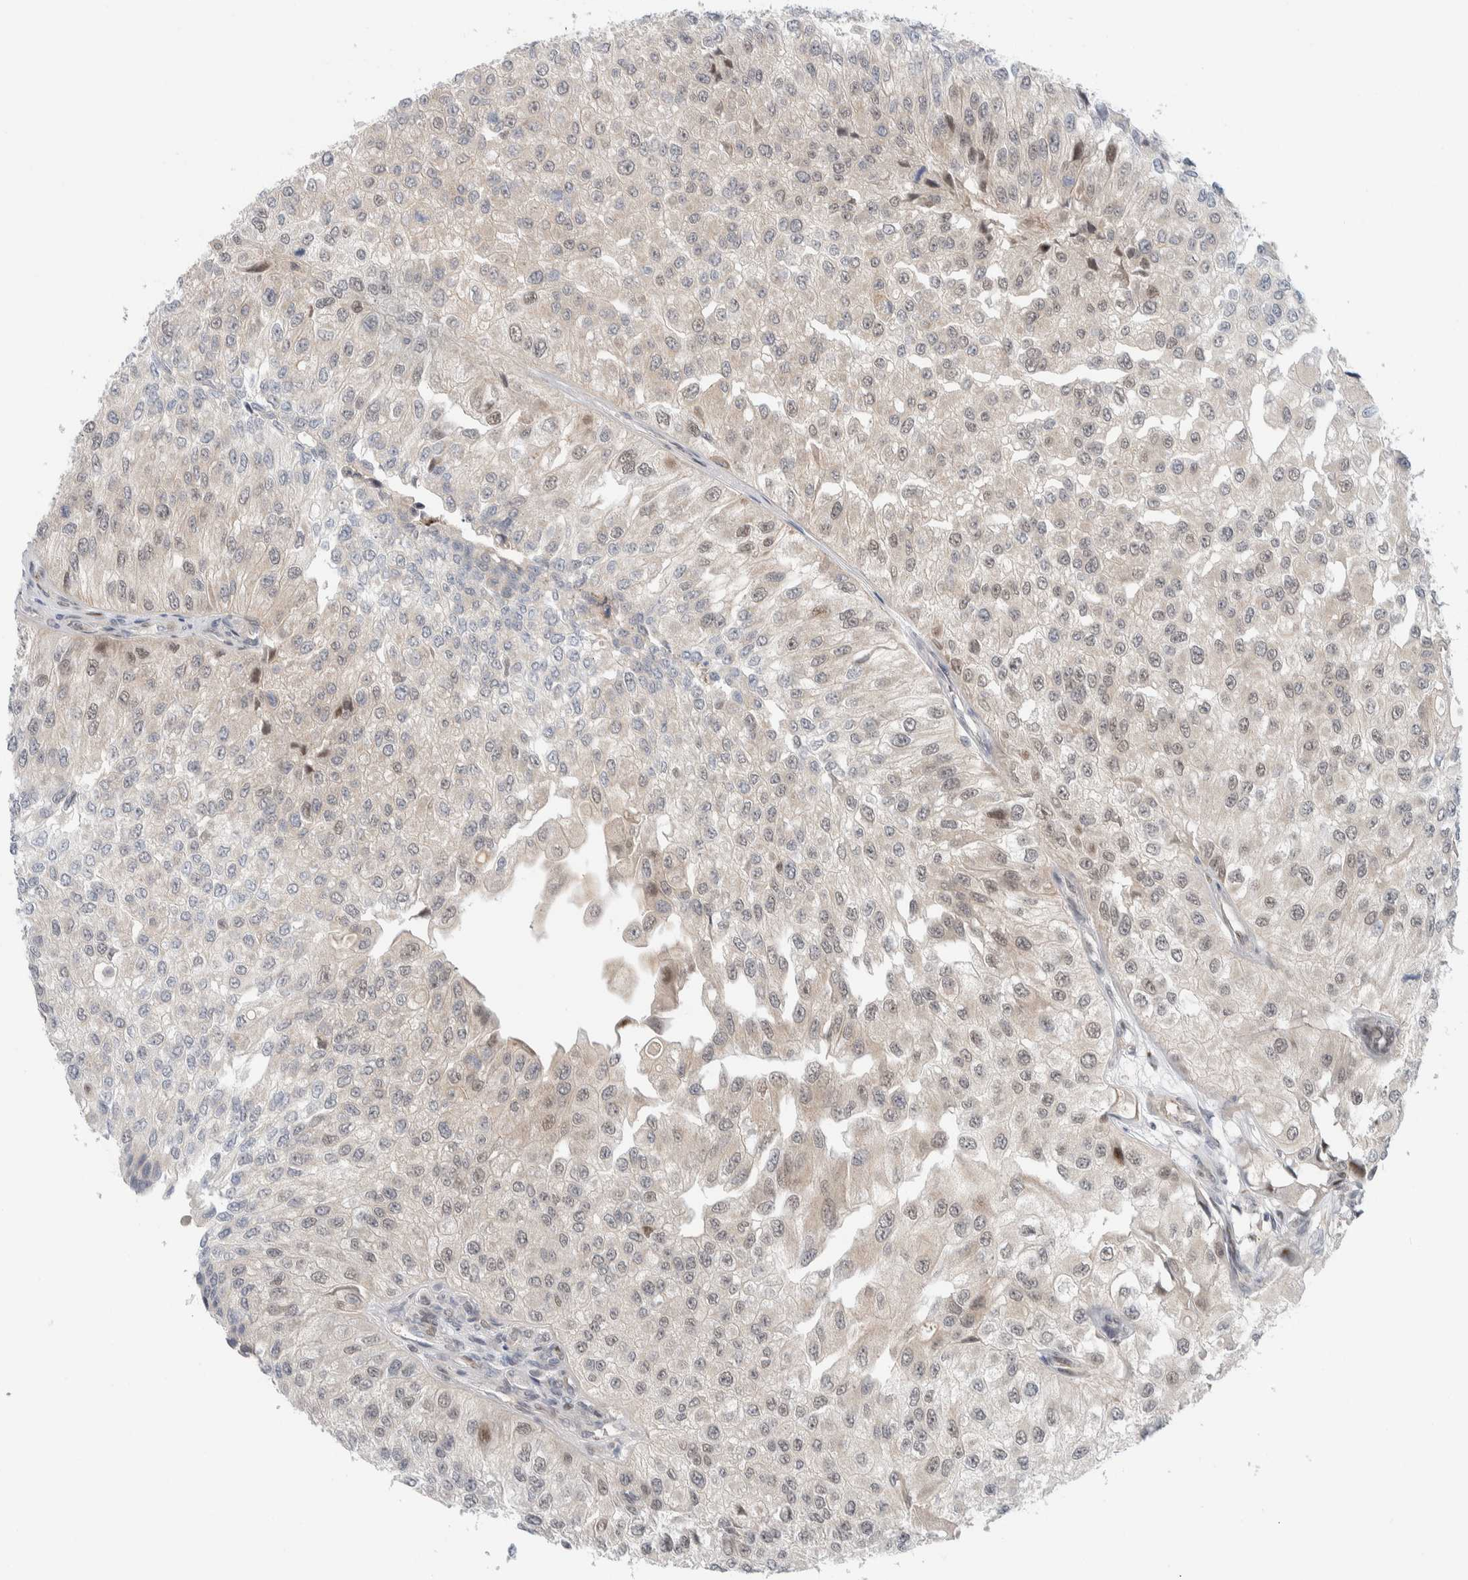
{"staining": {"intensity": "weak", "quantity": "<25%", "location": "nuclear"}, "tissue": "urothelial cancer", "cell_type": "Tumor cells", "image_type": "cancer", "snomed": [{"axis": "morphology", "description": "Urothelial carcinoma, High grade"}, {"axis": "topography", "description": "Kidney"}, {"axis": "topography", "description": "Urinary bladder"}], "caption": "This is an immunohistochemistry micrograph of human urothelial carcinoma (high-grade). There is no staining in tumor cells.", "gene": "NCR3LG1", "patient": {"sex": "male", "age": 77}}